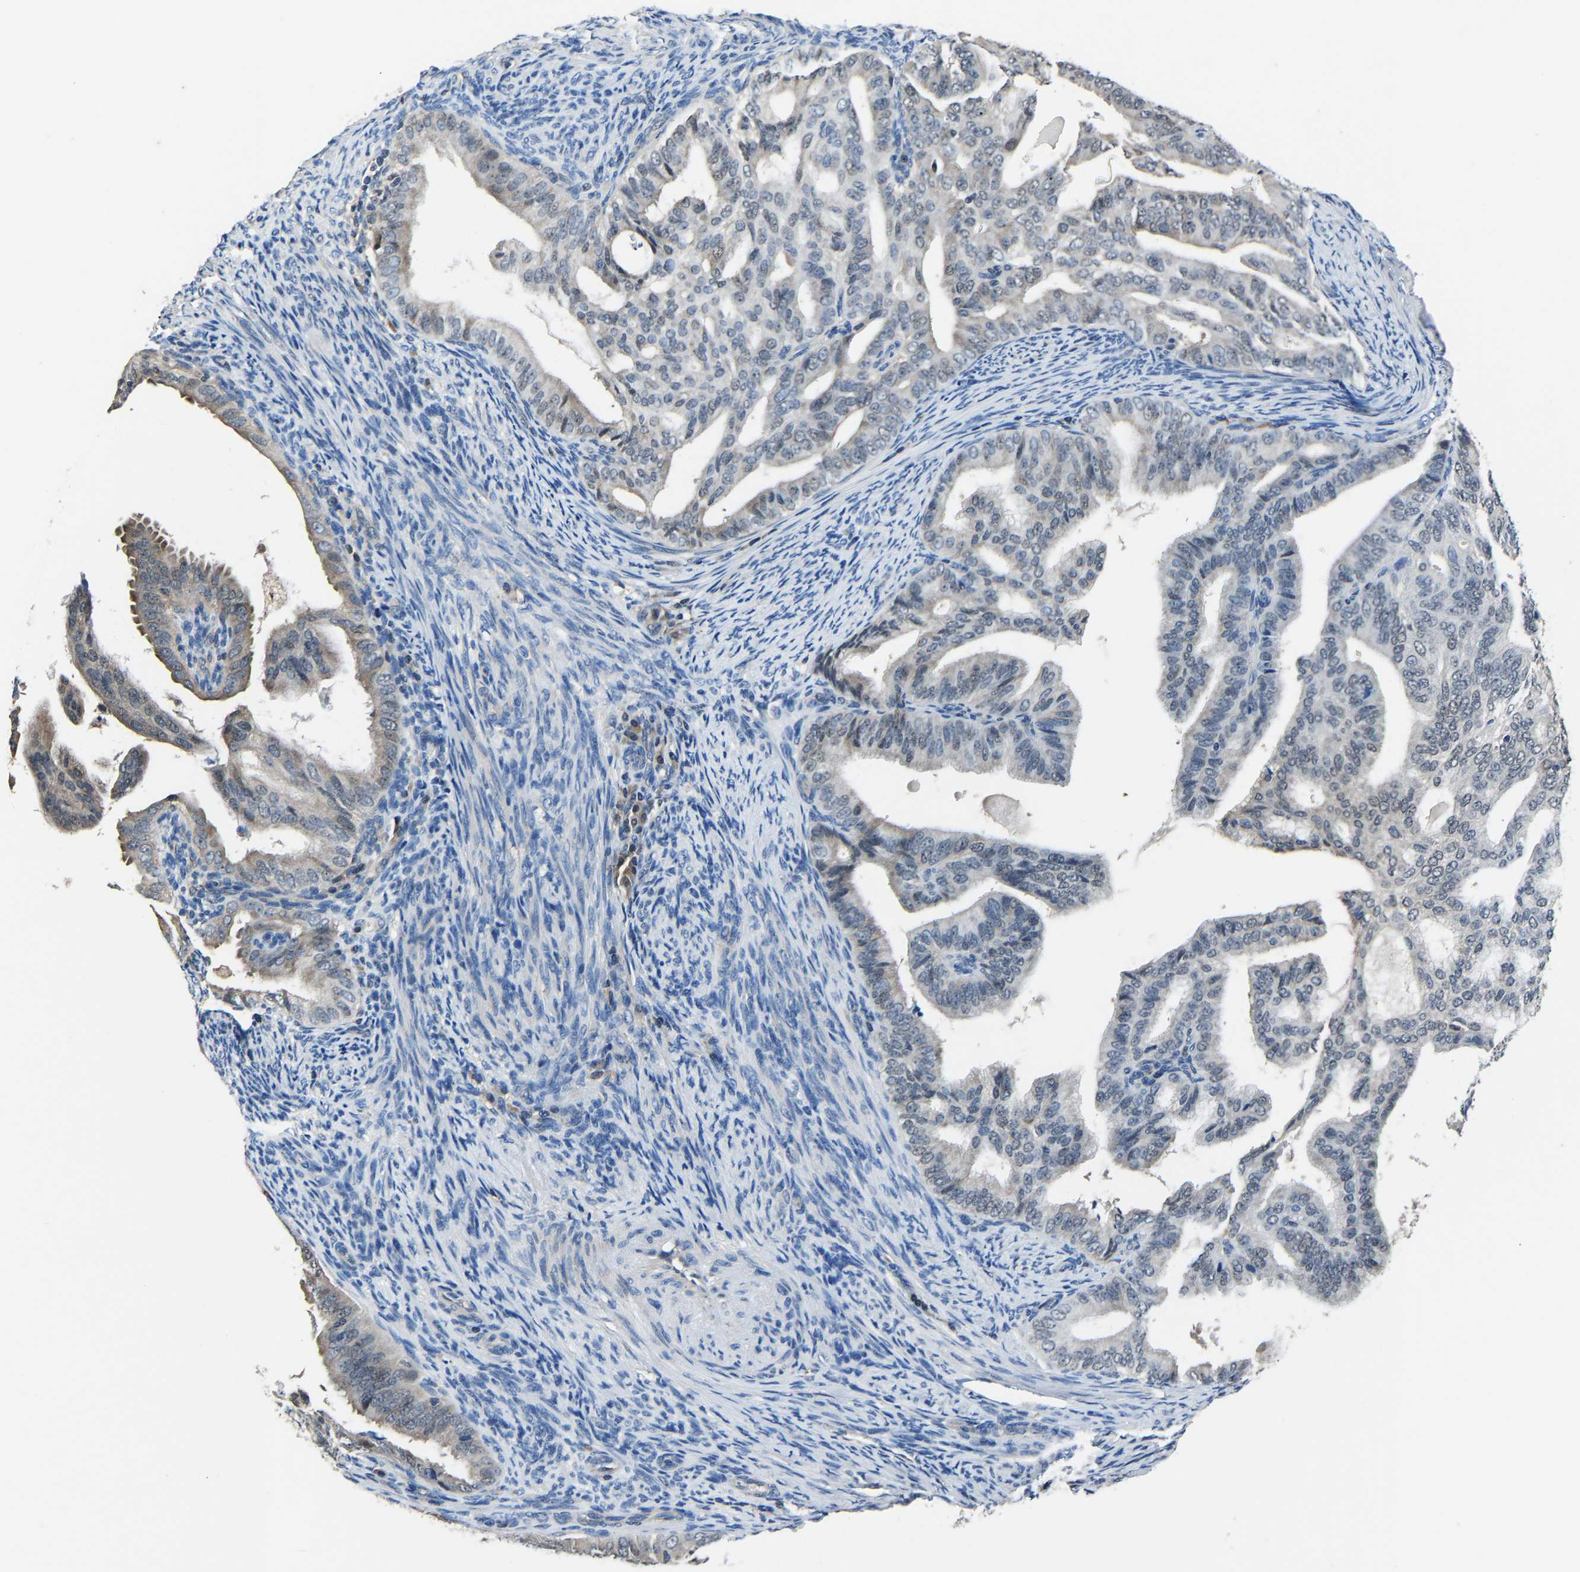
{"staining": {"intensity": "negative", "quantity": "none", "location": "none"}, "tissue": "endometrial cancer", "cell_type": "Tumor cells", "image_type": "cancer", "snomed": [{"axis": "morphology", "description": "Adenocarcinoma, NOS"}, {"axis": "topography", "description": "Endometrium"}], "caption": "A micrograph of human endometrial cancer is negative for staining in tumor cells.", "gene": "STRBP", "patient": {"sex": "female", "age": 58}}